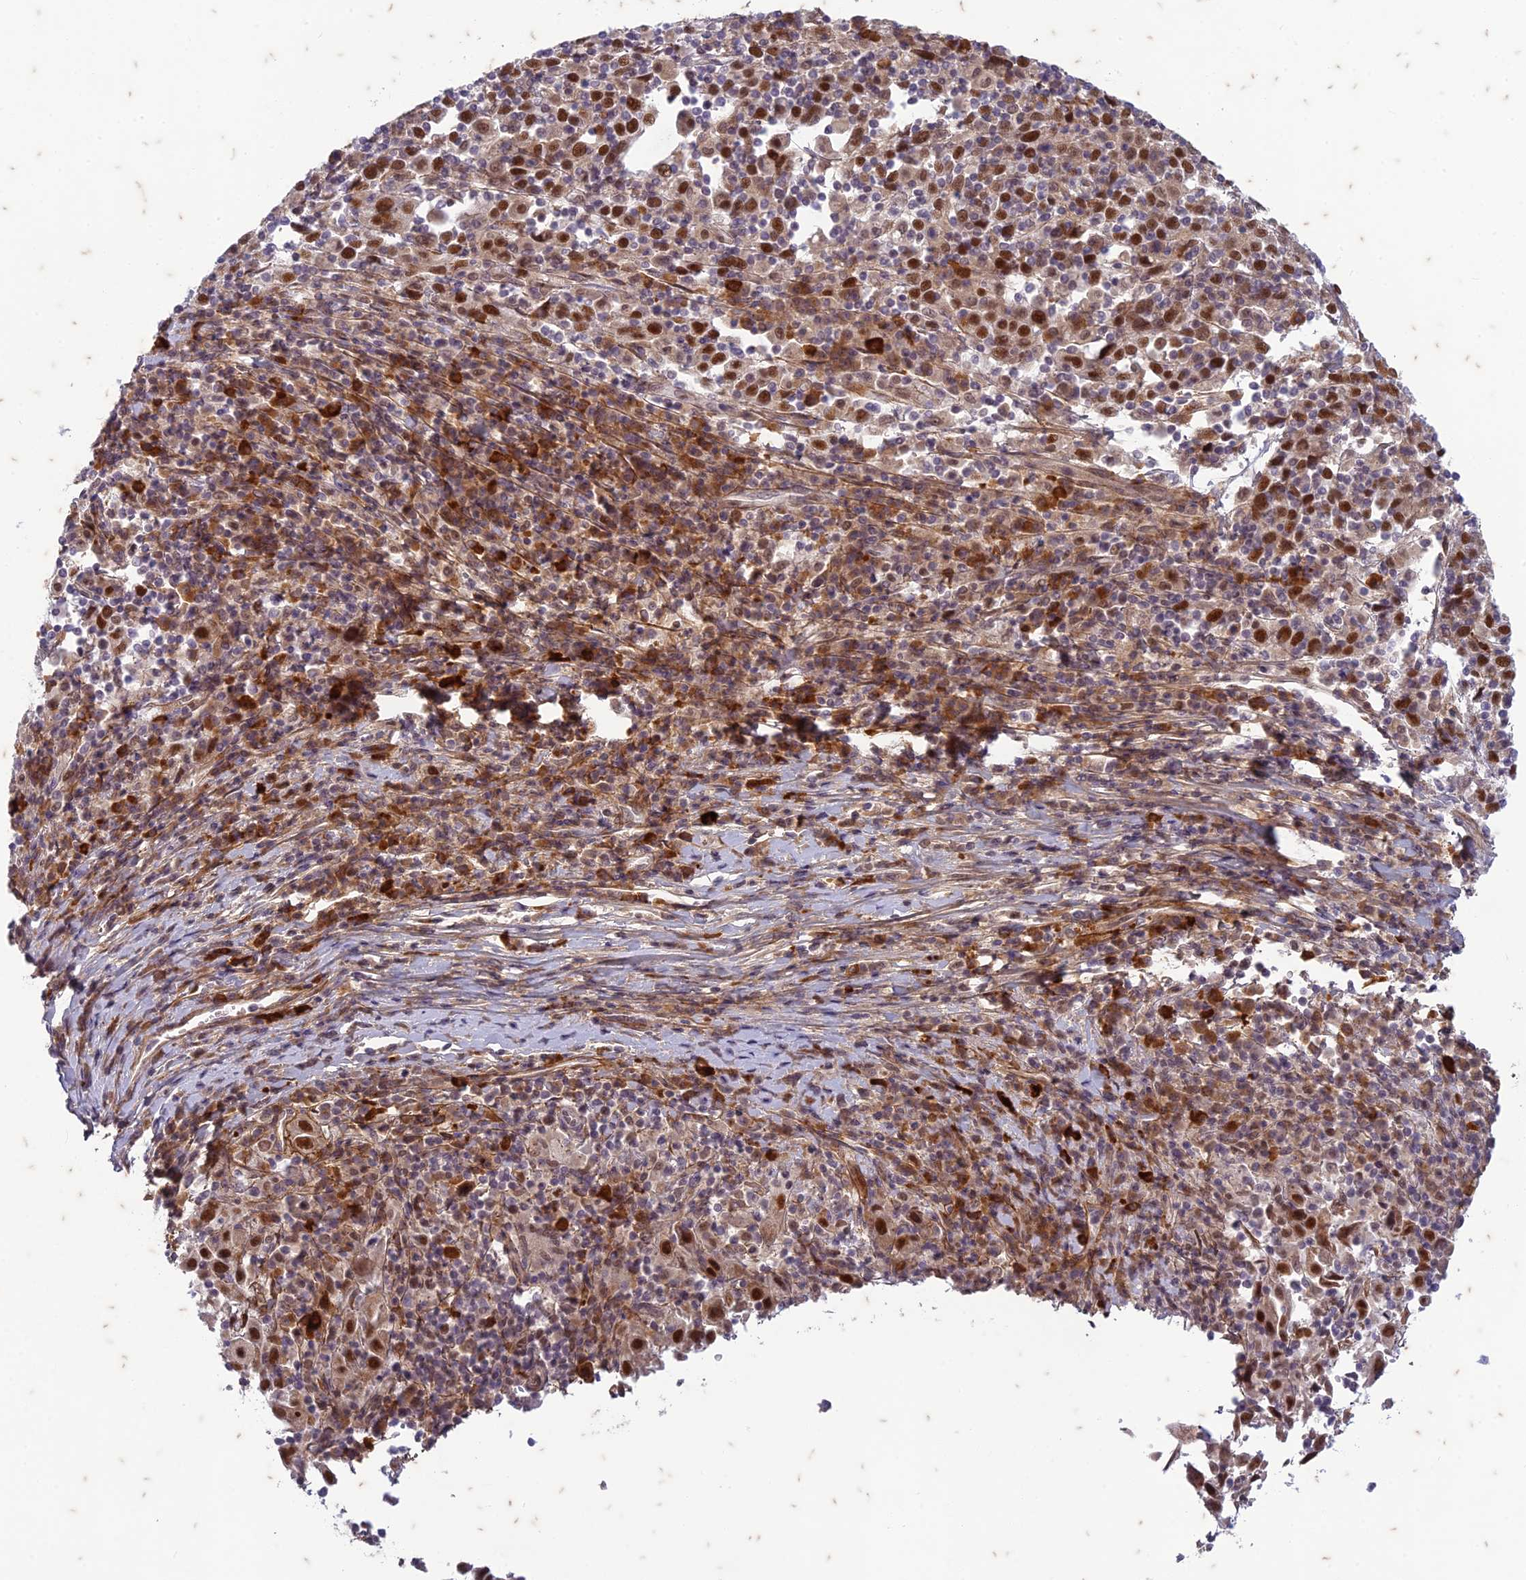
{"staining": {"intensity": "strong", "quantity": ">75%", "location": "nuclear"}, "tissue": "cervical cancer", "cell_type": "Tumor cells", "image_type": "cancer", "snomed": [{"axis": "morphology", "description": "Squamous cell carcinoma, NOS"}, {"axis": "topography", "description": "Cervix"}], "caption": "This is an image of immunohistochemistry (IHC) staining of squamous cell carcinoma (cervical), which shows strong staining in the nuclear of tumor cells.", "gene": "PABPN1L", "patient": {"sex": "female", "age": 46}}